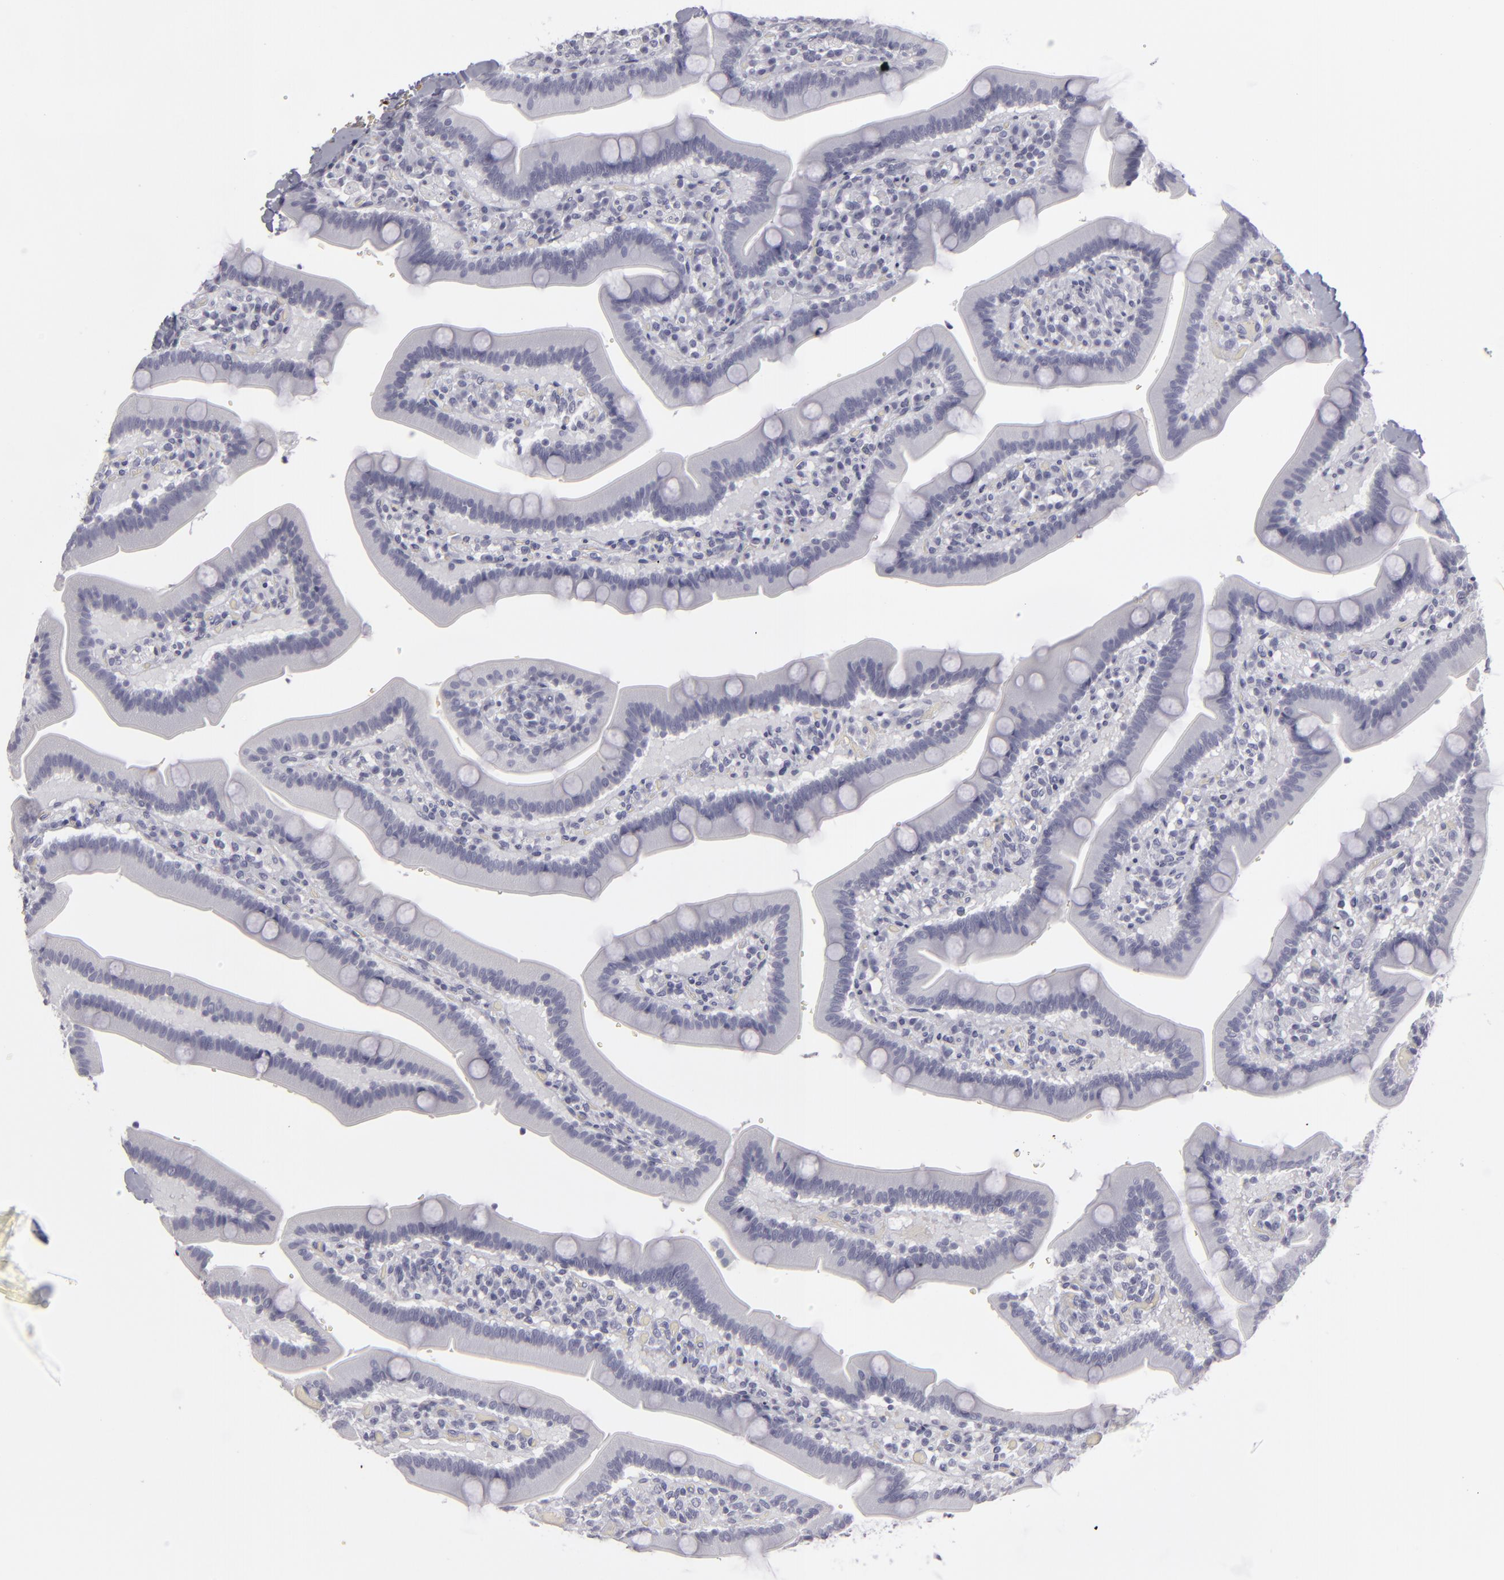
{"staining": {"intensity": "negative", "quantity": "none", "location": "none"}, "tissue": "duodenum", "cell_type": "Glandular cells", "image_type": "normal", "snomed": [{"axis": "morphology", "description": "Normal tissue, NOS"}, {"axis": "topography", "description": "Duodenum"}], "caption": "Immunohistochemical staining of normal human duodenum reveals no significant staining in glandular cells.", "gene": "C9", "patient": {"sex": "male", "age": 66}}